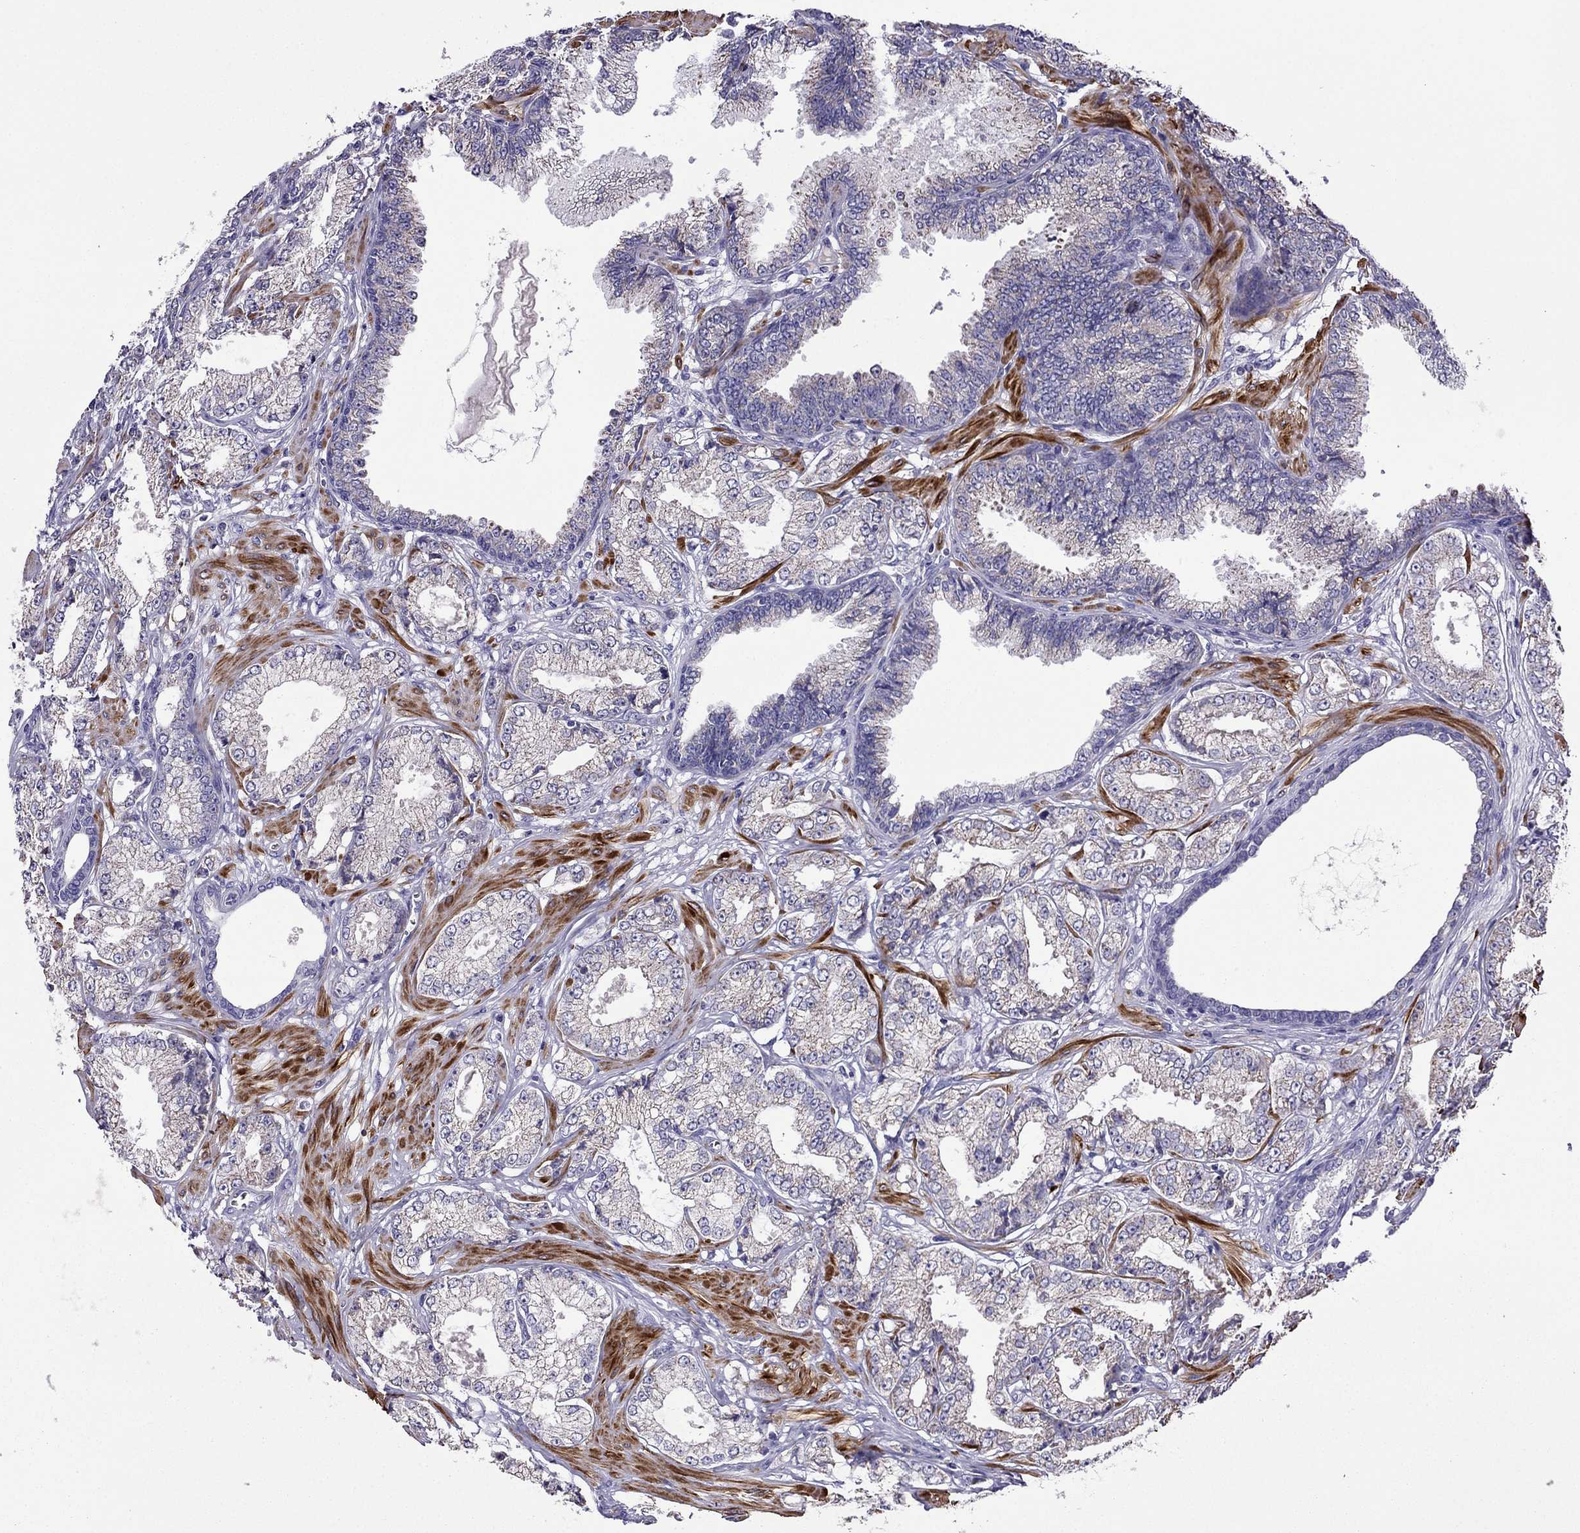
{"staining": {"intensity": "negative", "quantity": "none", "location": "none"}, "tissue": "prostate cancer", "cell_type": "Tumor cells", "image_type": "cancer", "snomed": [{"axis": "morphology", "description": "Adenocarcinoma, NOS"}, {"axis": "topography", "description": "Prostate"}], "caption": "Protein analysis of prostate cancer shows no significant expression in tumor cells.", "gene": "DSC1", "patient": {"sex": "male", "age": 64}}